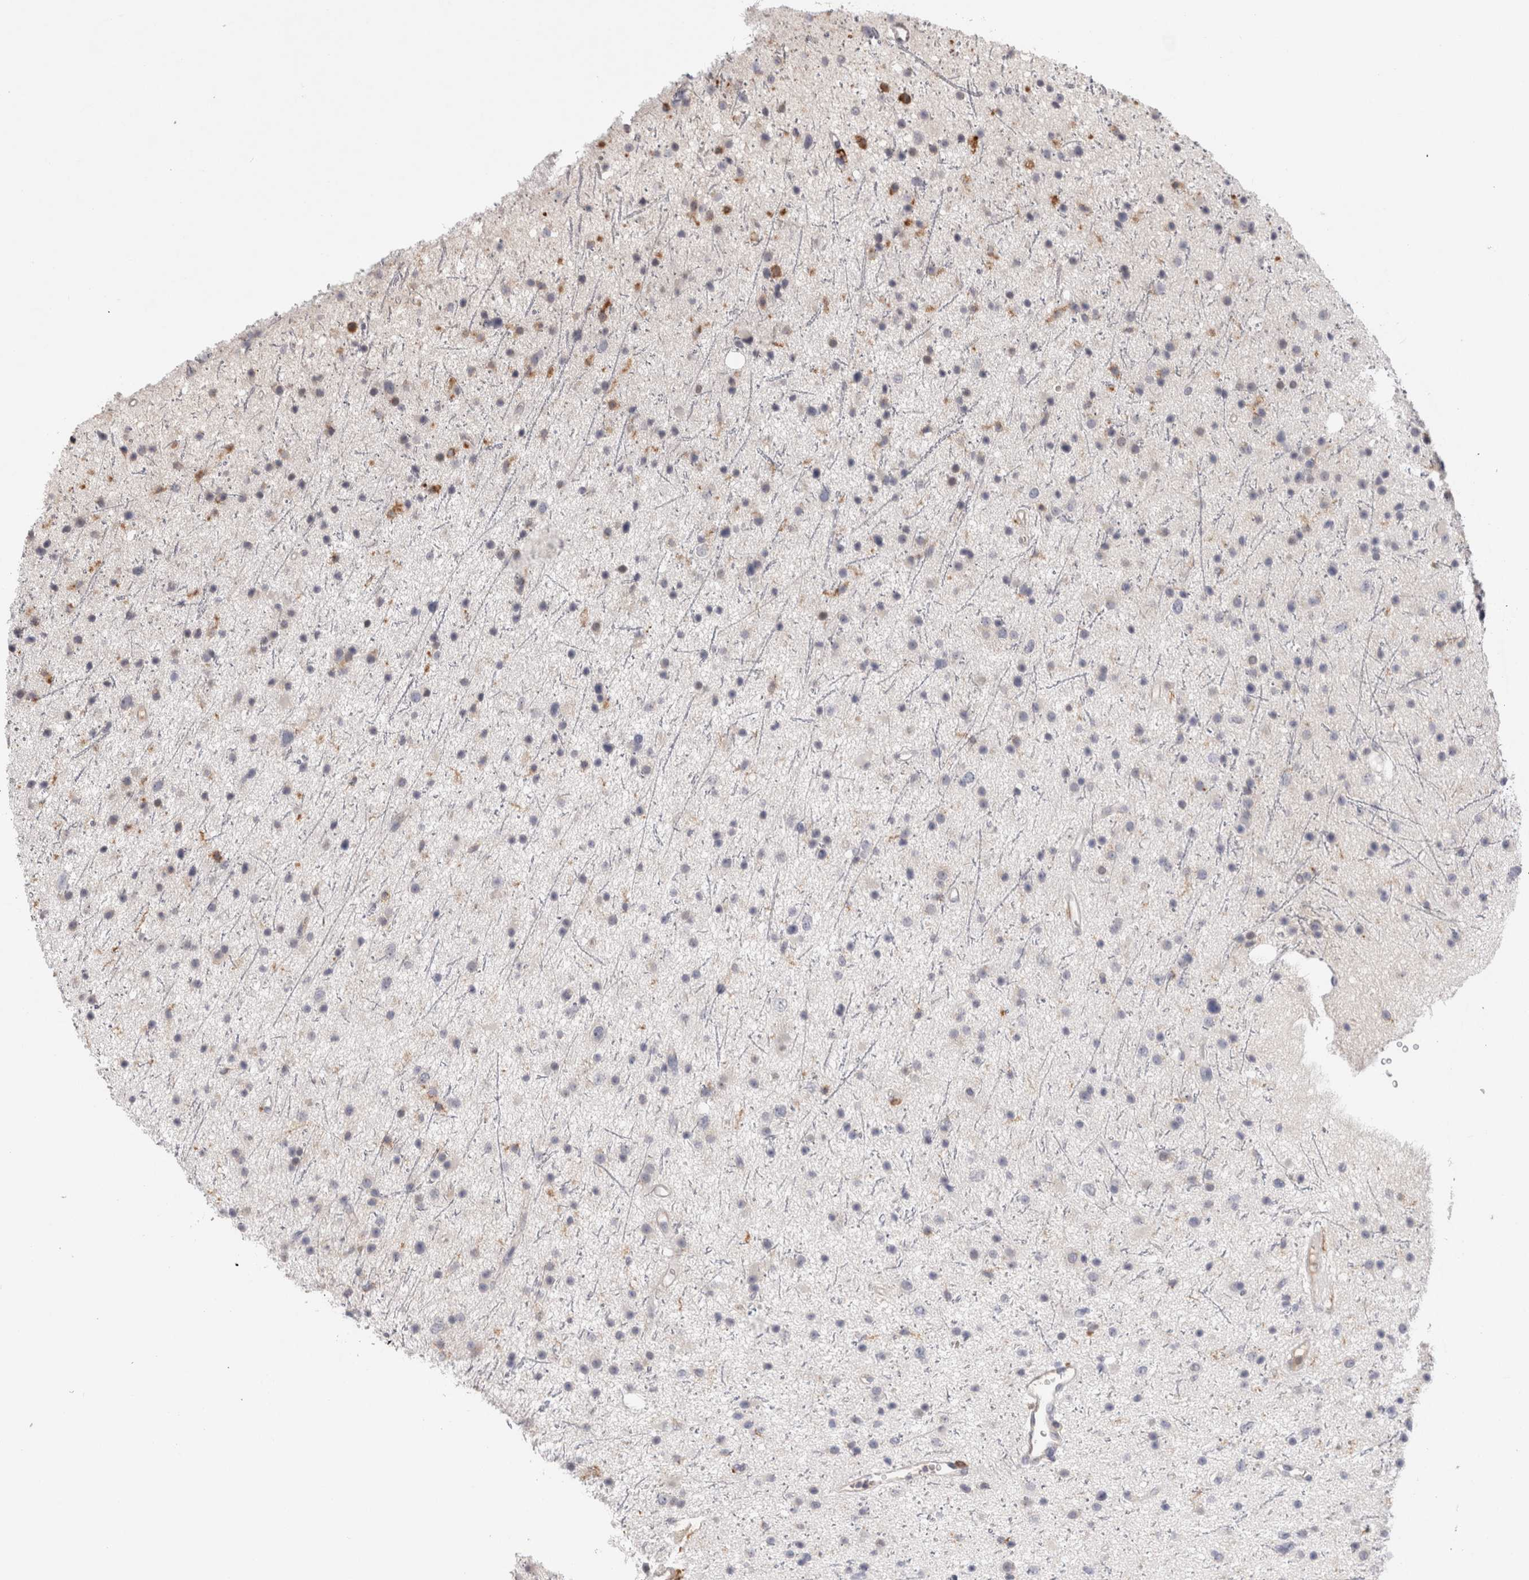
{"staining": {"intensity": "negative", "quantity": "none", "location": "none"}, "tissue": "glioma", "cell_type": "Tumor cells", "image_type": "cancer", "snomed": [{"axis": "morphology", "description": "Glioma, malignant, Low grade"}, {"axis": "topography", "description": "Cerebral cortex"}], "caption": "Immunohistochemical staining of human low-grade glioma (malignant) demonstrates no significant expression in tumor cells.", "gene": "VSIG4", "patient": {"sex": "female", "age": 39}}